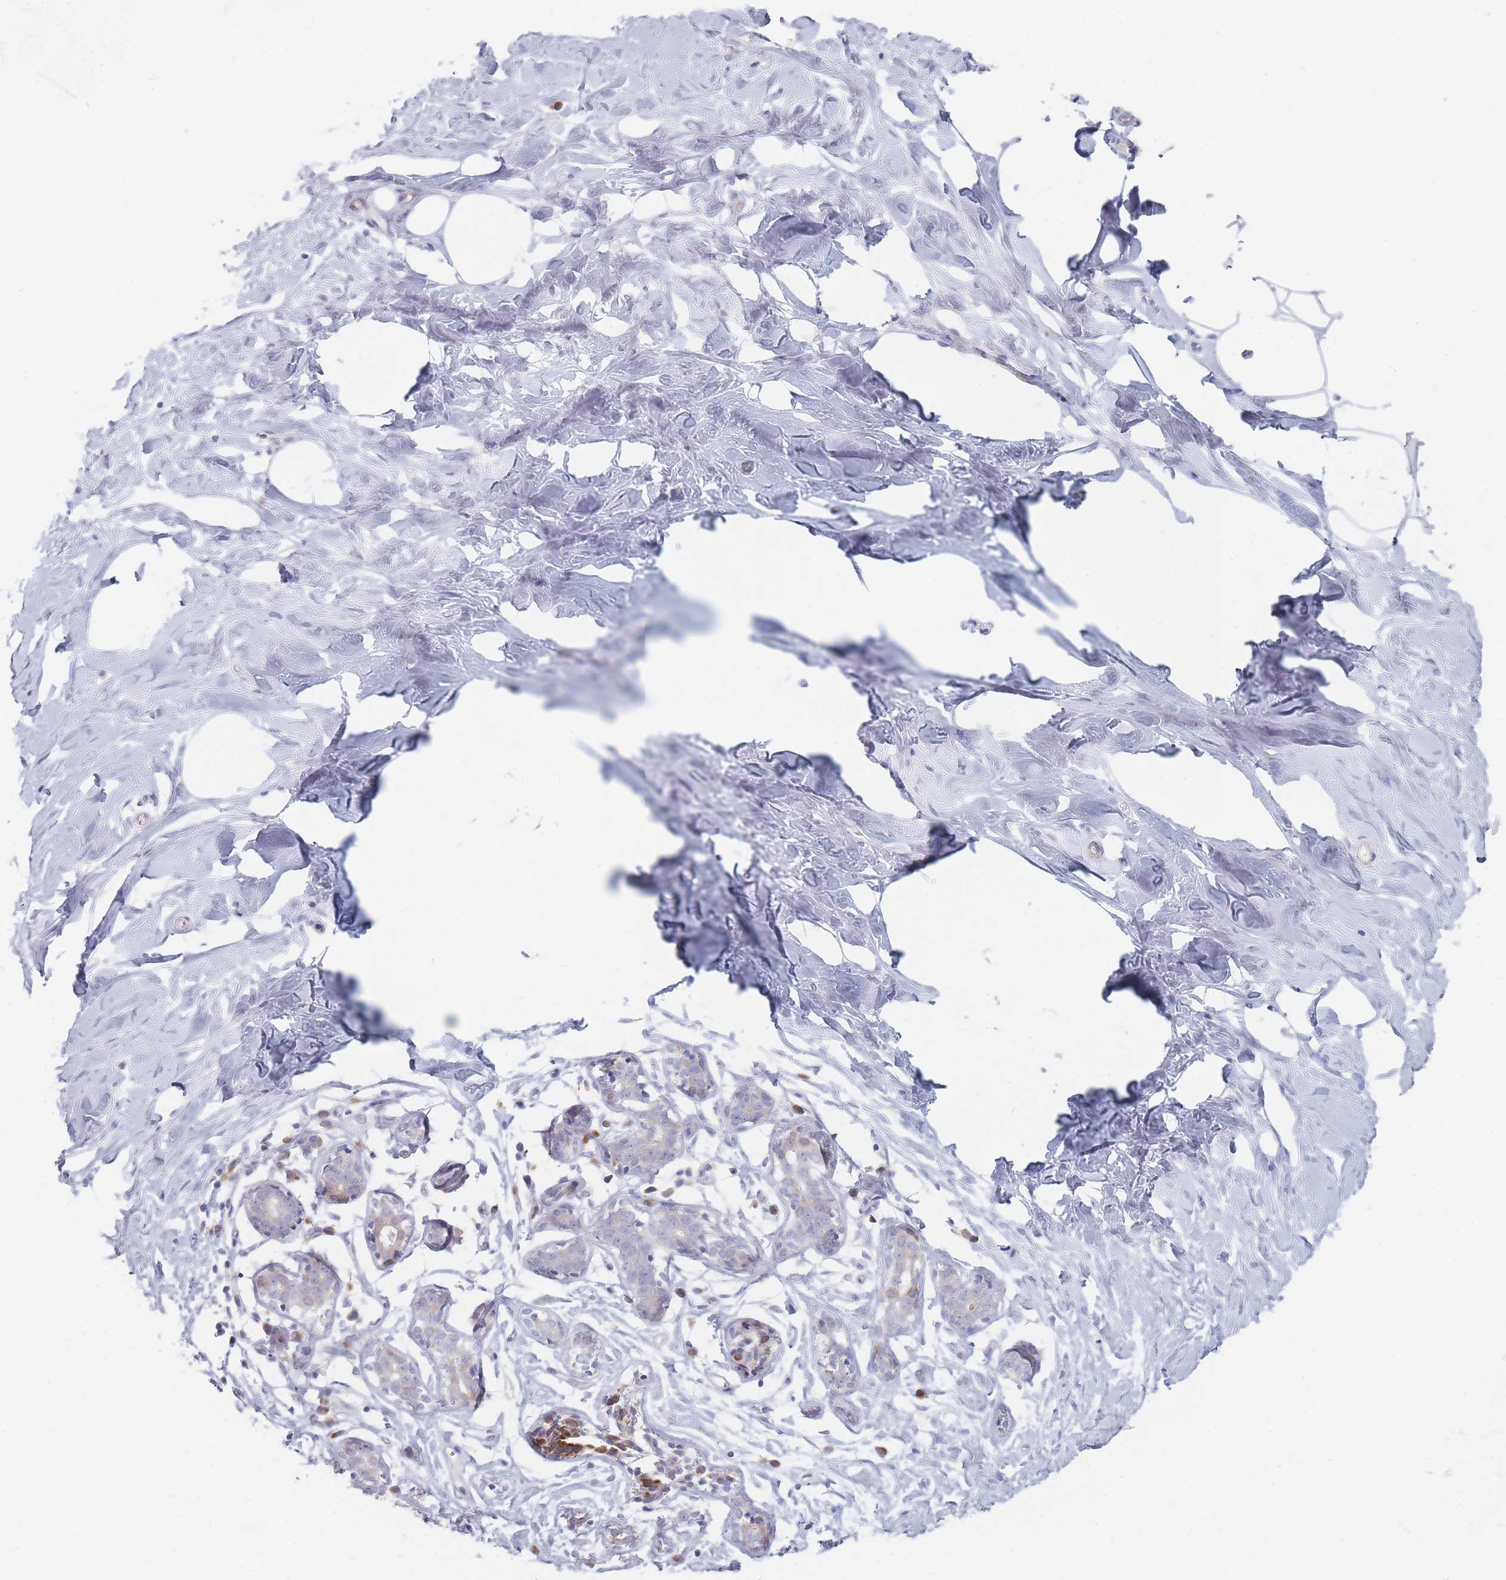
{"staining": {"intensity": "negative", "quantity": "none", "location": "none"}, "tissue": "breast", "cell_type": "Adipocytes", "image_type": "normal", "snomed": [{"axis": "morphology", "description": "Normal tissue, NOS"}, {"axis": "topography", "description": "Breast"}], "caption": "Immunohistochemistry micrograph of normal breast: breast stained with DAB (3,3'-diaminobenzidine) shows no significant protein staining in adipocytes.", "gene": "SPATS1", "patient": {"sex": "female", "age": 27}}